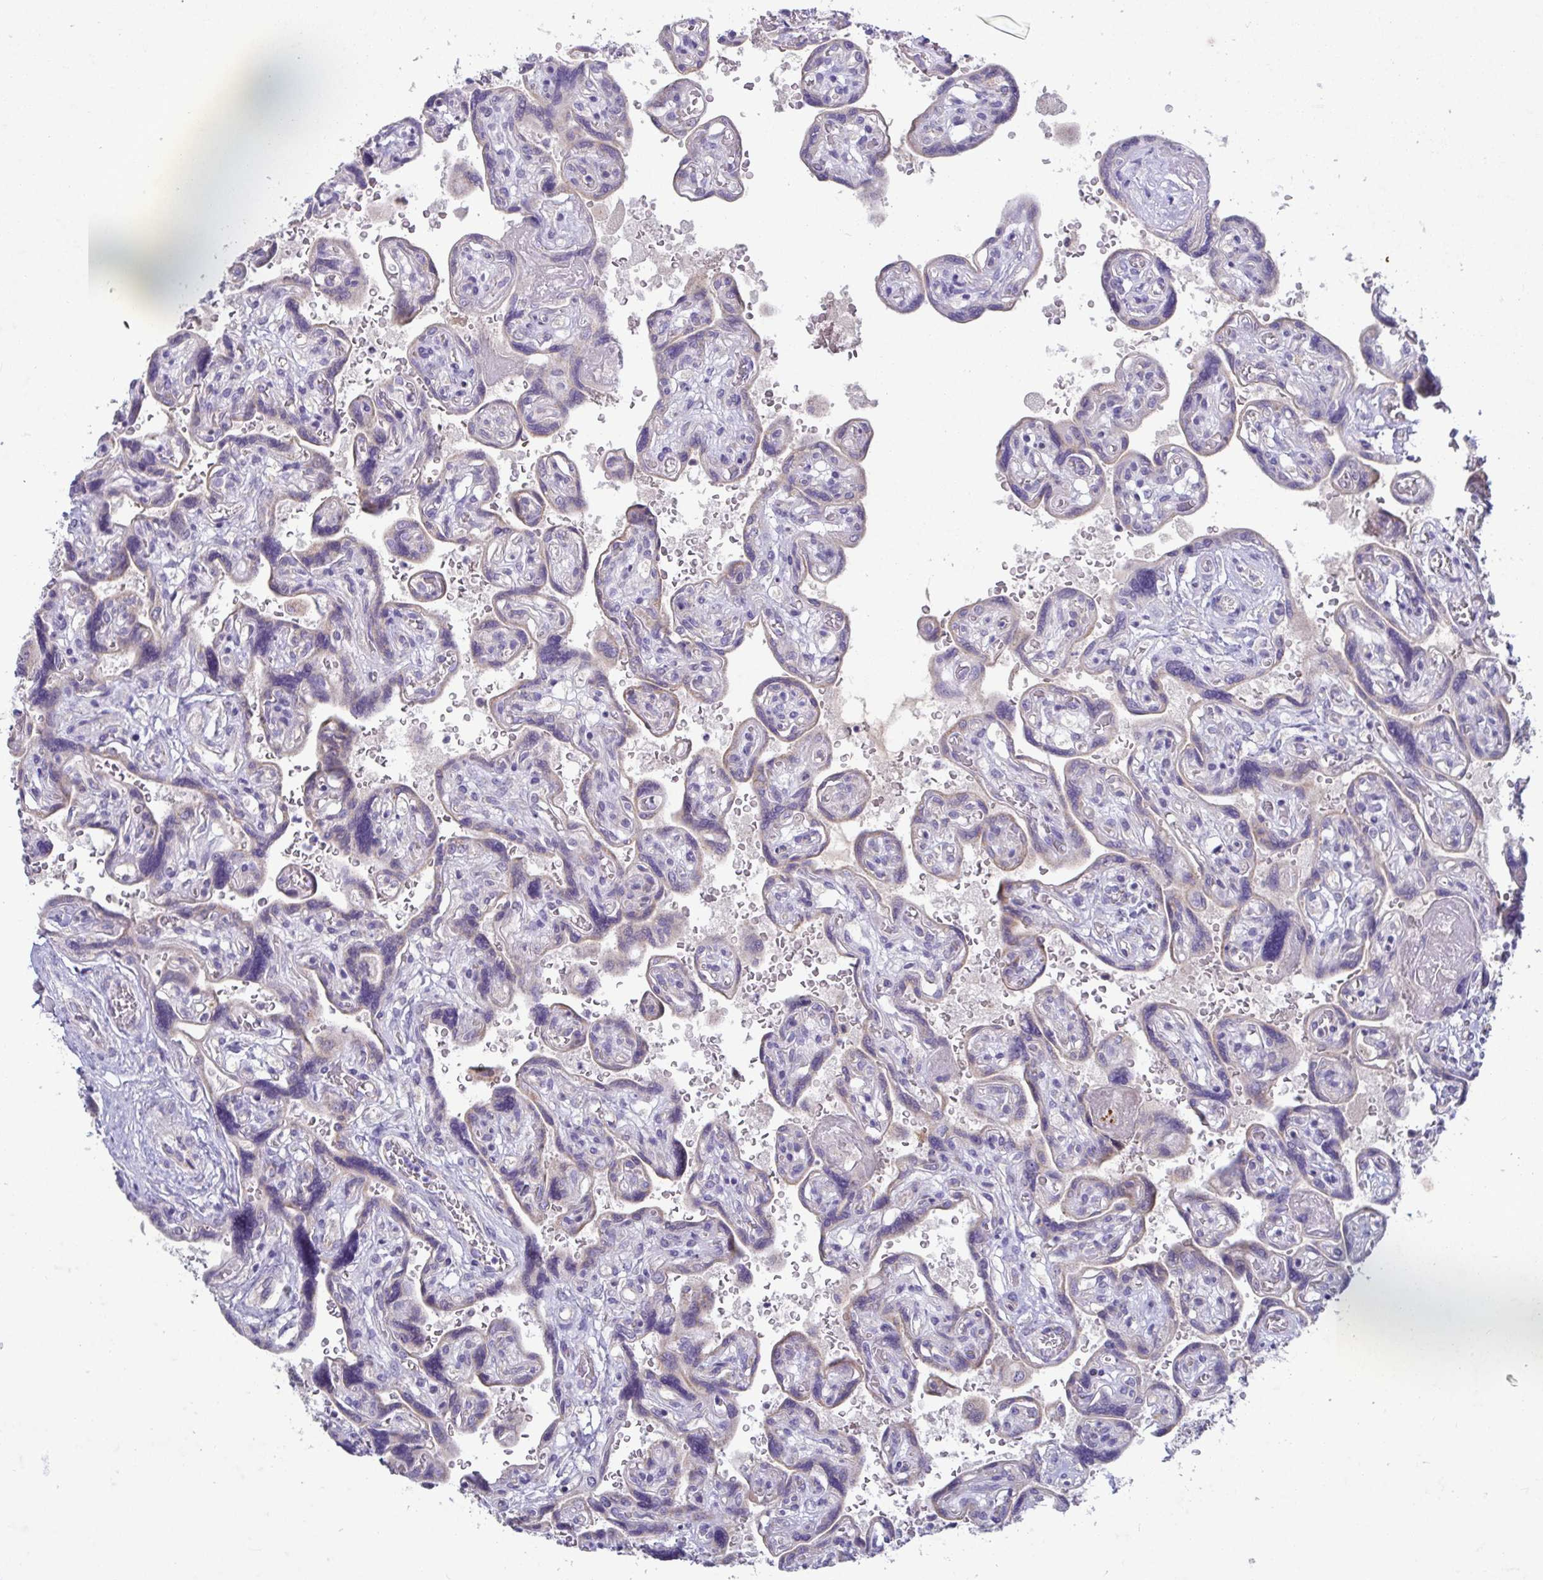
{"staining": {"intensity": "negative", "quantity": "none", "location": "none"}, "tissue": "placenta", "cell_type": "Decidual cells", "image_type": "normal", "snomed": [{"axis": "morphology", "description": "Normal tissue, NOS"}, {"axis": "topography", "description": "Placenta"}], "caption": "A high-resolution micrograph shows immunohistochemistry staining of benign placenta, which reveals no significant positivity in decidual cells.", "gene": "GALNT13", "patient": {"sex": "female", "age": 32}}